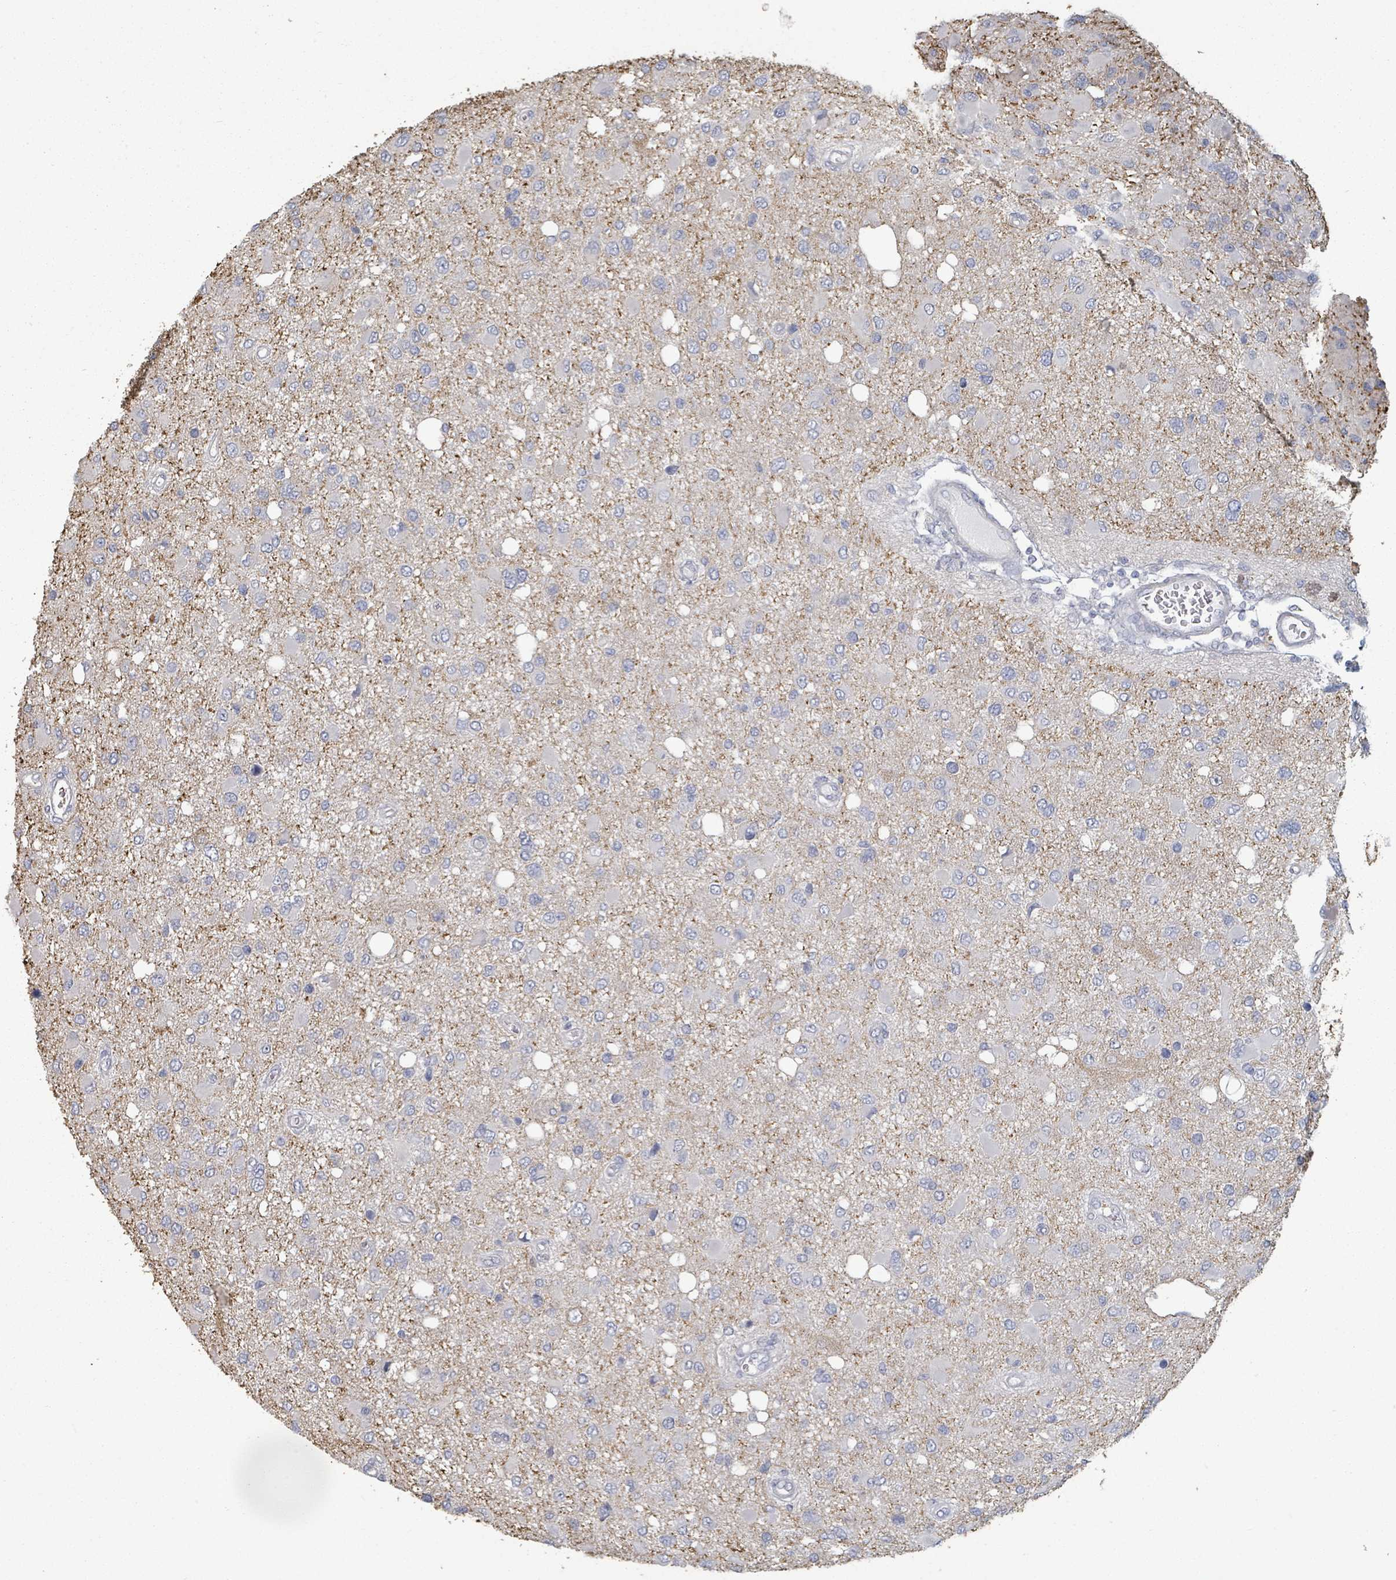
{"staining": {"intensity": "negative", "quantity": "none", "location": "none"}, "tissue": "glioma", "cell_type": "Tumor cells", "image_type": "cancer", "snomed": [{"axis": "morphology", "description": "Glioma, malignant, High grade"}, {"axis": "topography", "description": "Brain"}], "caption": "Tumor cells are negative for protein expression in human glioma.", "gene": "PLAUR", "patient": {"sex": "male", "age": 53}}